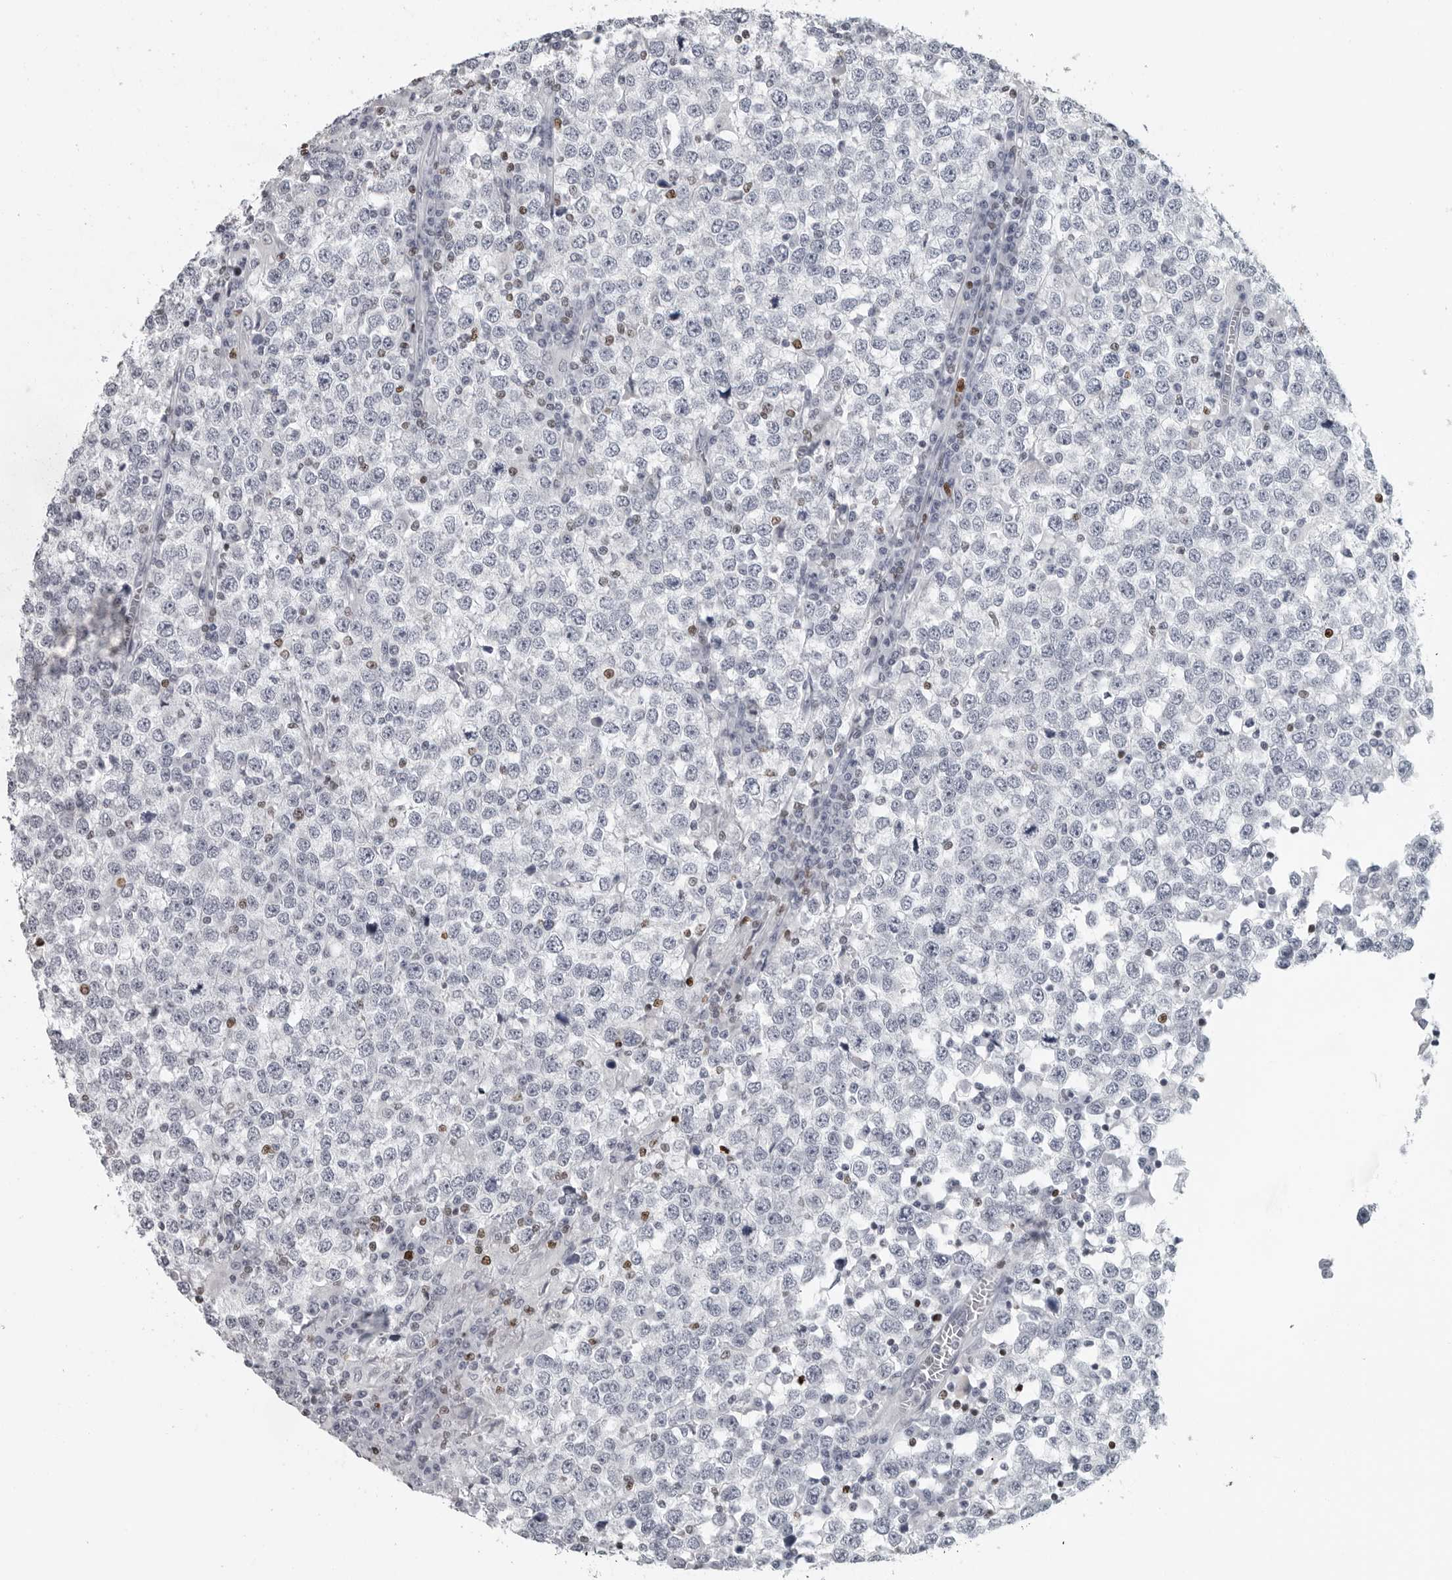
{"staining": {"intensity": "negative", "quantity": "none", "location": "none"}, "tissue": "testis cancer", "cell_type": "Tumor cells", "image_type": "cancer", "snomed": [{"axis": "morphology", "description": "Seminoma, NOS"}, {"axis": "topography", "description": "Testis"}], "caption": "A high-resolution image shows immunohistochemistry staining of seminoma (testis), which shows no significant staining in tumor cells.", "gene": "SATB2", "patient": {"sex": "male", "age": 65}}